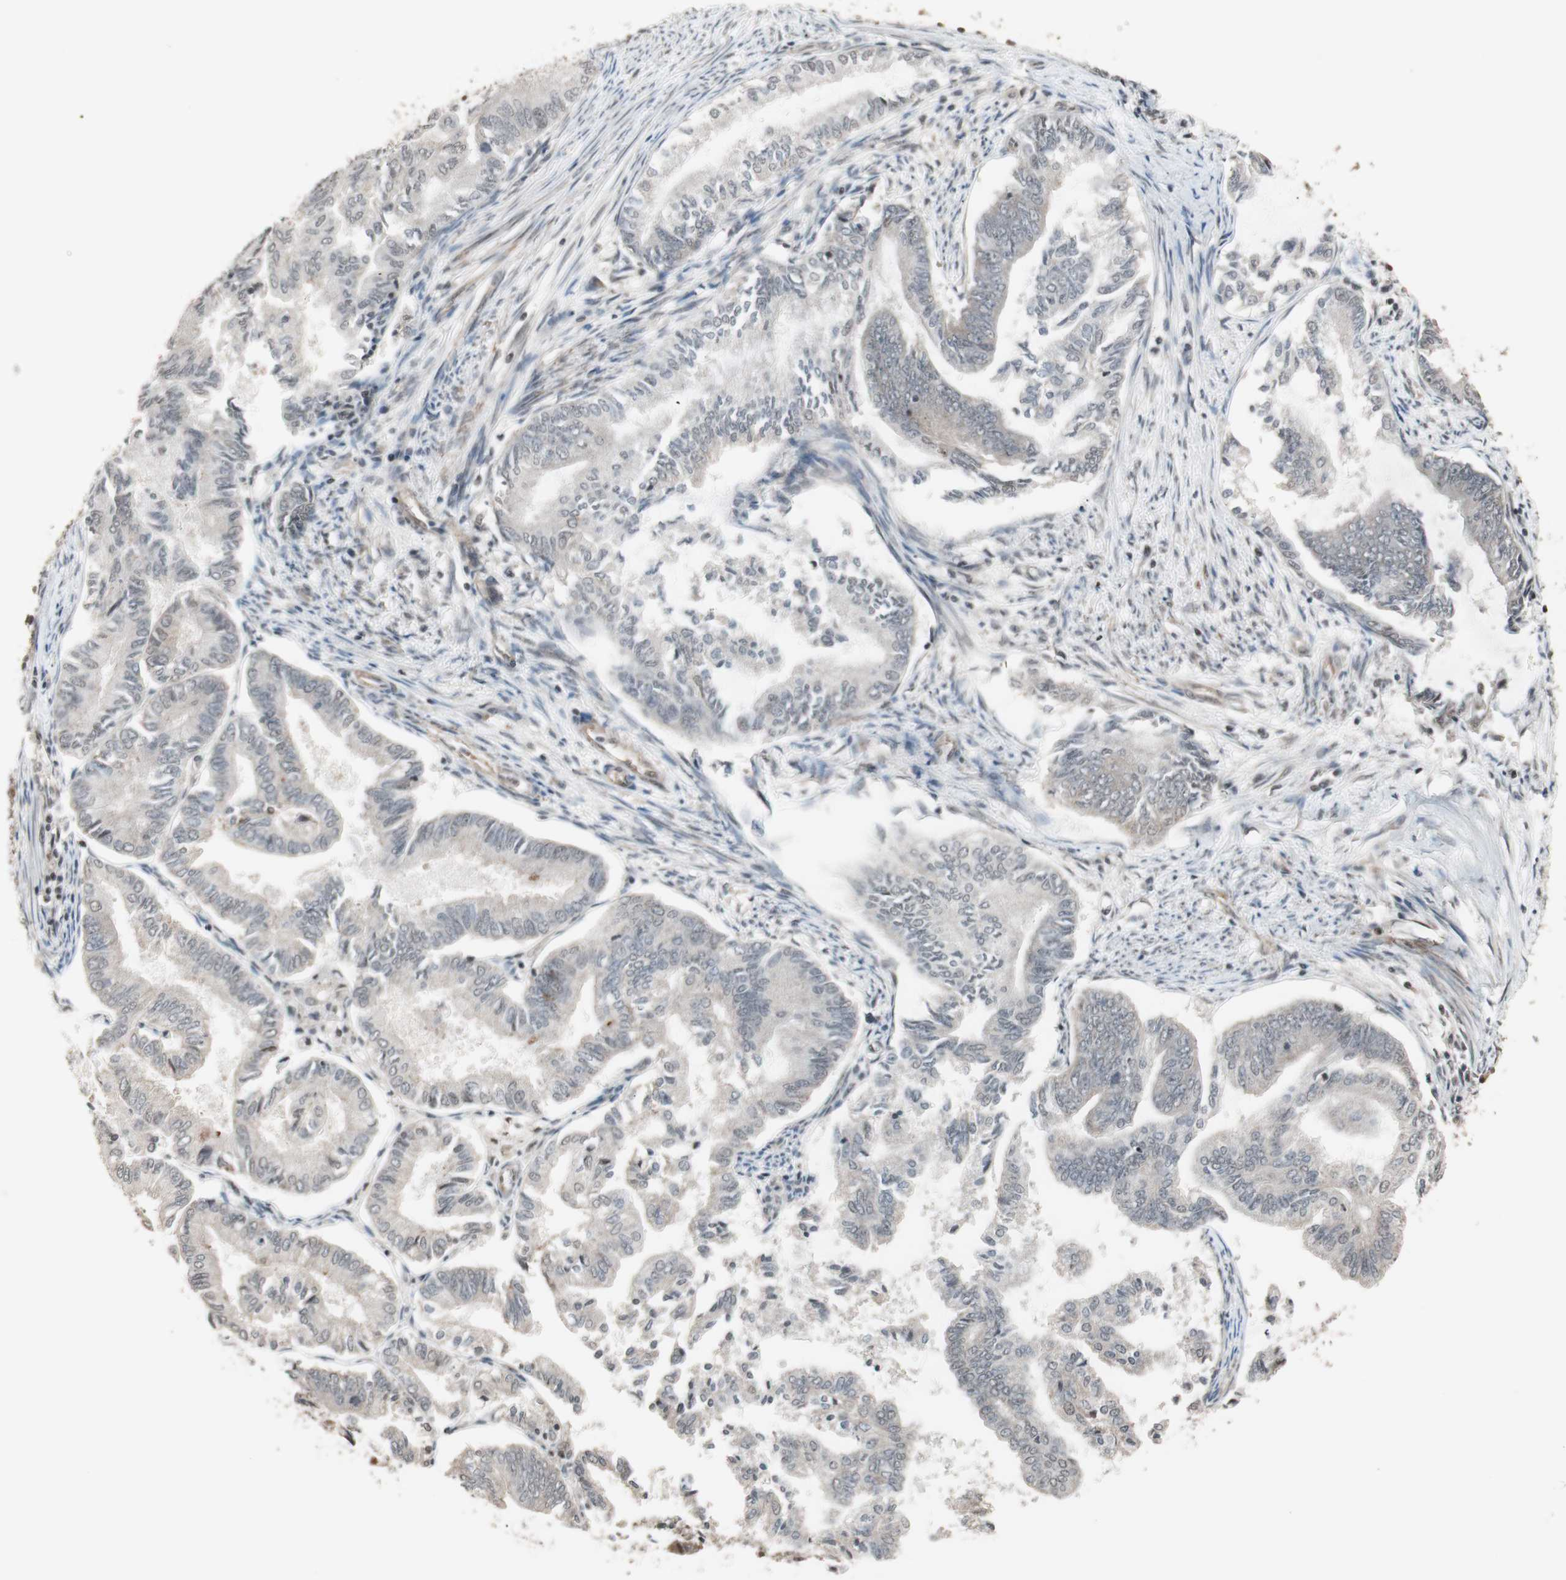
{"staining": {"intensity": "negative", "quantity": "none", "location": "none"}, "tissue": "endometrial cancer", "cell_type": "Tumor cells", "image_type": "cancer", "snomed": [{"axis": "morphology", "description": "Adenocarcinoma, NOS"}, {"axis": "topography", "description": "Endometrium"}], "caption": "Tumor cells show no significant expression in endometrial adenocarcinoma.", "gene": "DRAP1", "patient": {"sex": "female", "age": 86}}